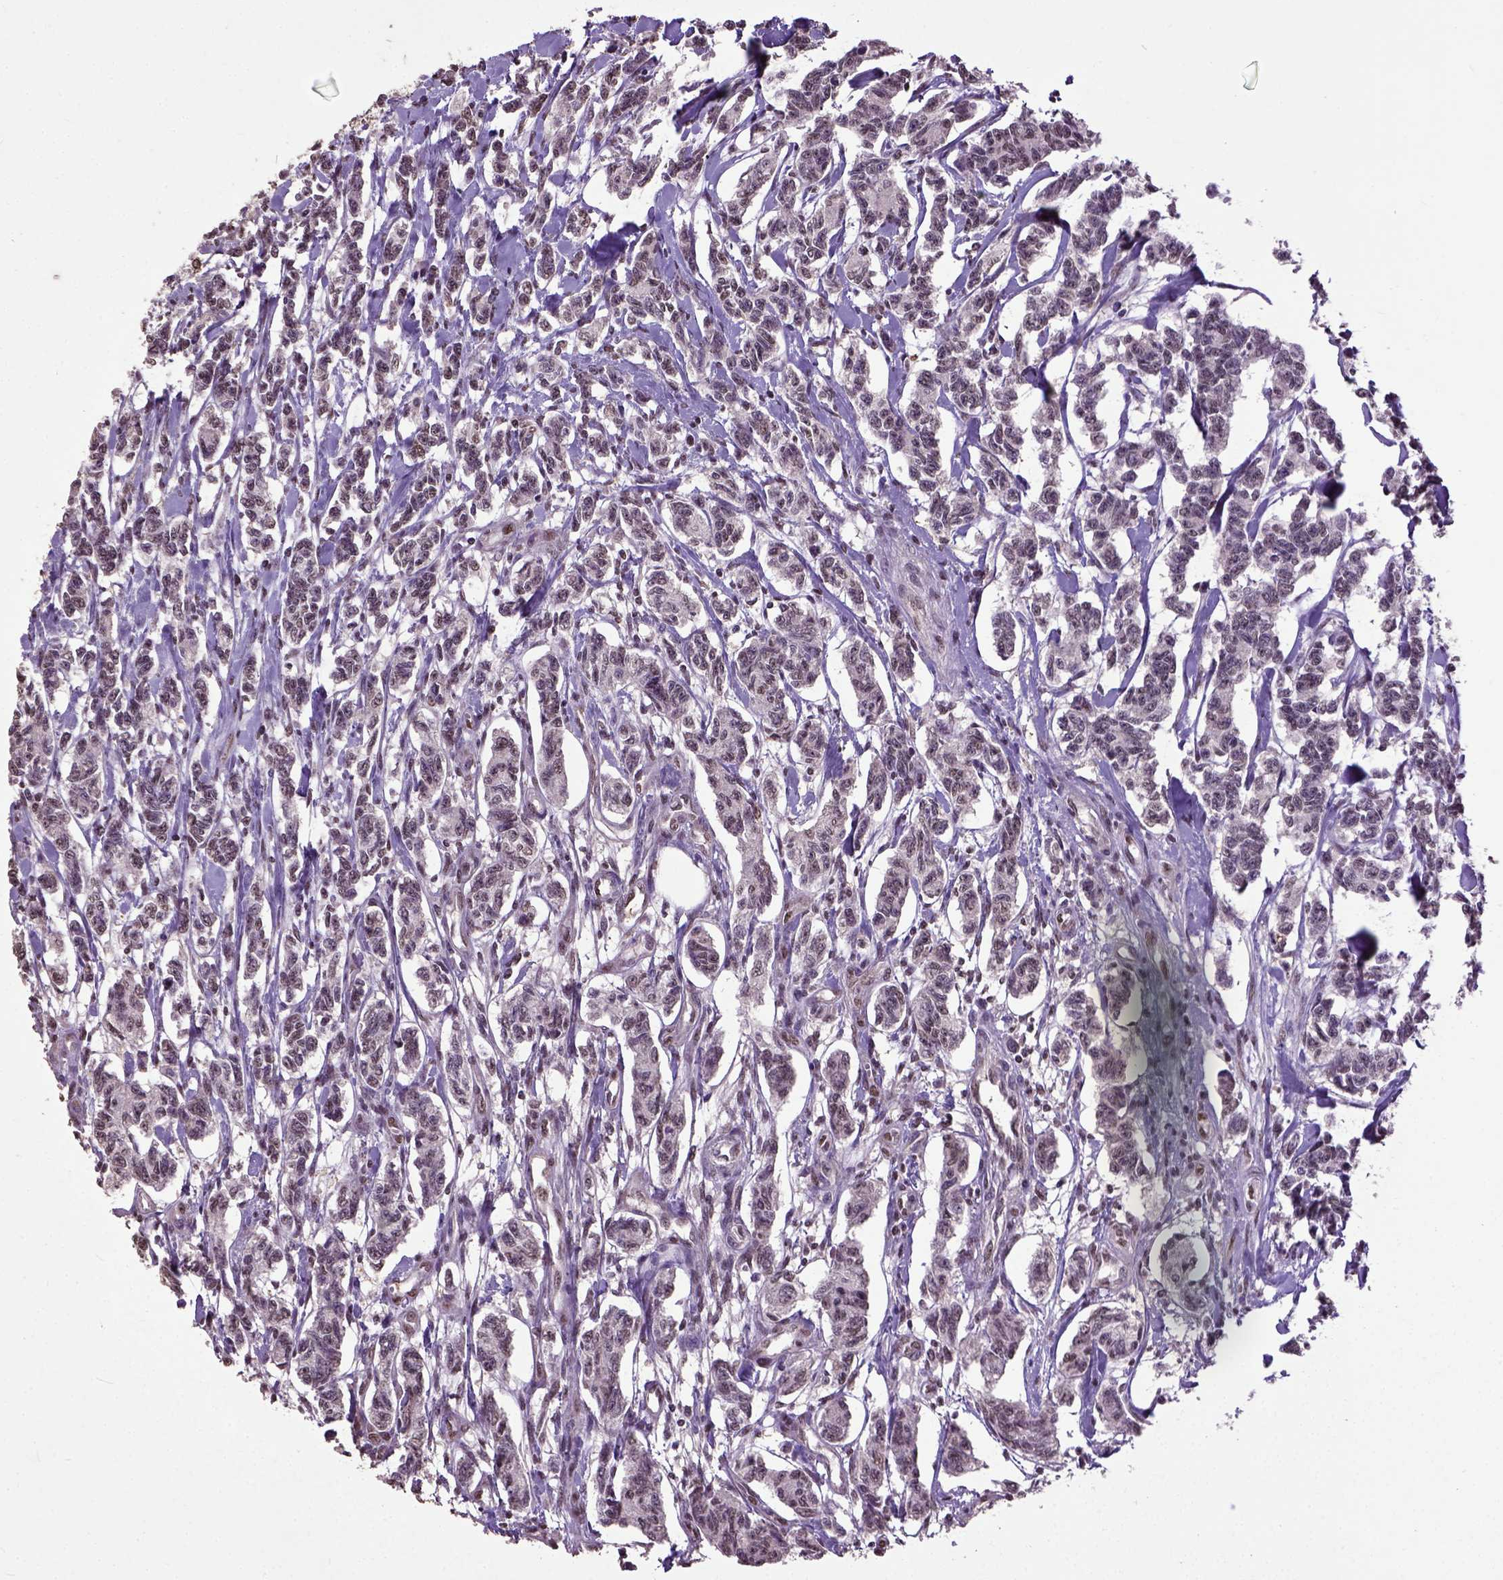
{"staining": {"intensity": "moderate", "quantity": "<25%", "location": "nuclear"}, "tissue": "carcinoid", "cell_type": "Tumor cells", "image_type": "cancer", "snomed": [{"axis": "morphology", "description": "Carcinoid, malignant, NOS"}, {"axis": "topography", "description": "Kidney"}], "caption": "Tumor cells display low levels of moderate nuclear positivity in about <25% of cells in carcinoid.", "gene": "UBA3", "patient": {"sex": "female", "age": 41}}